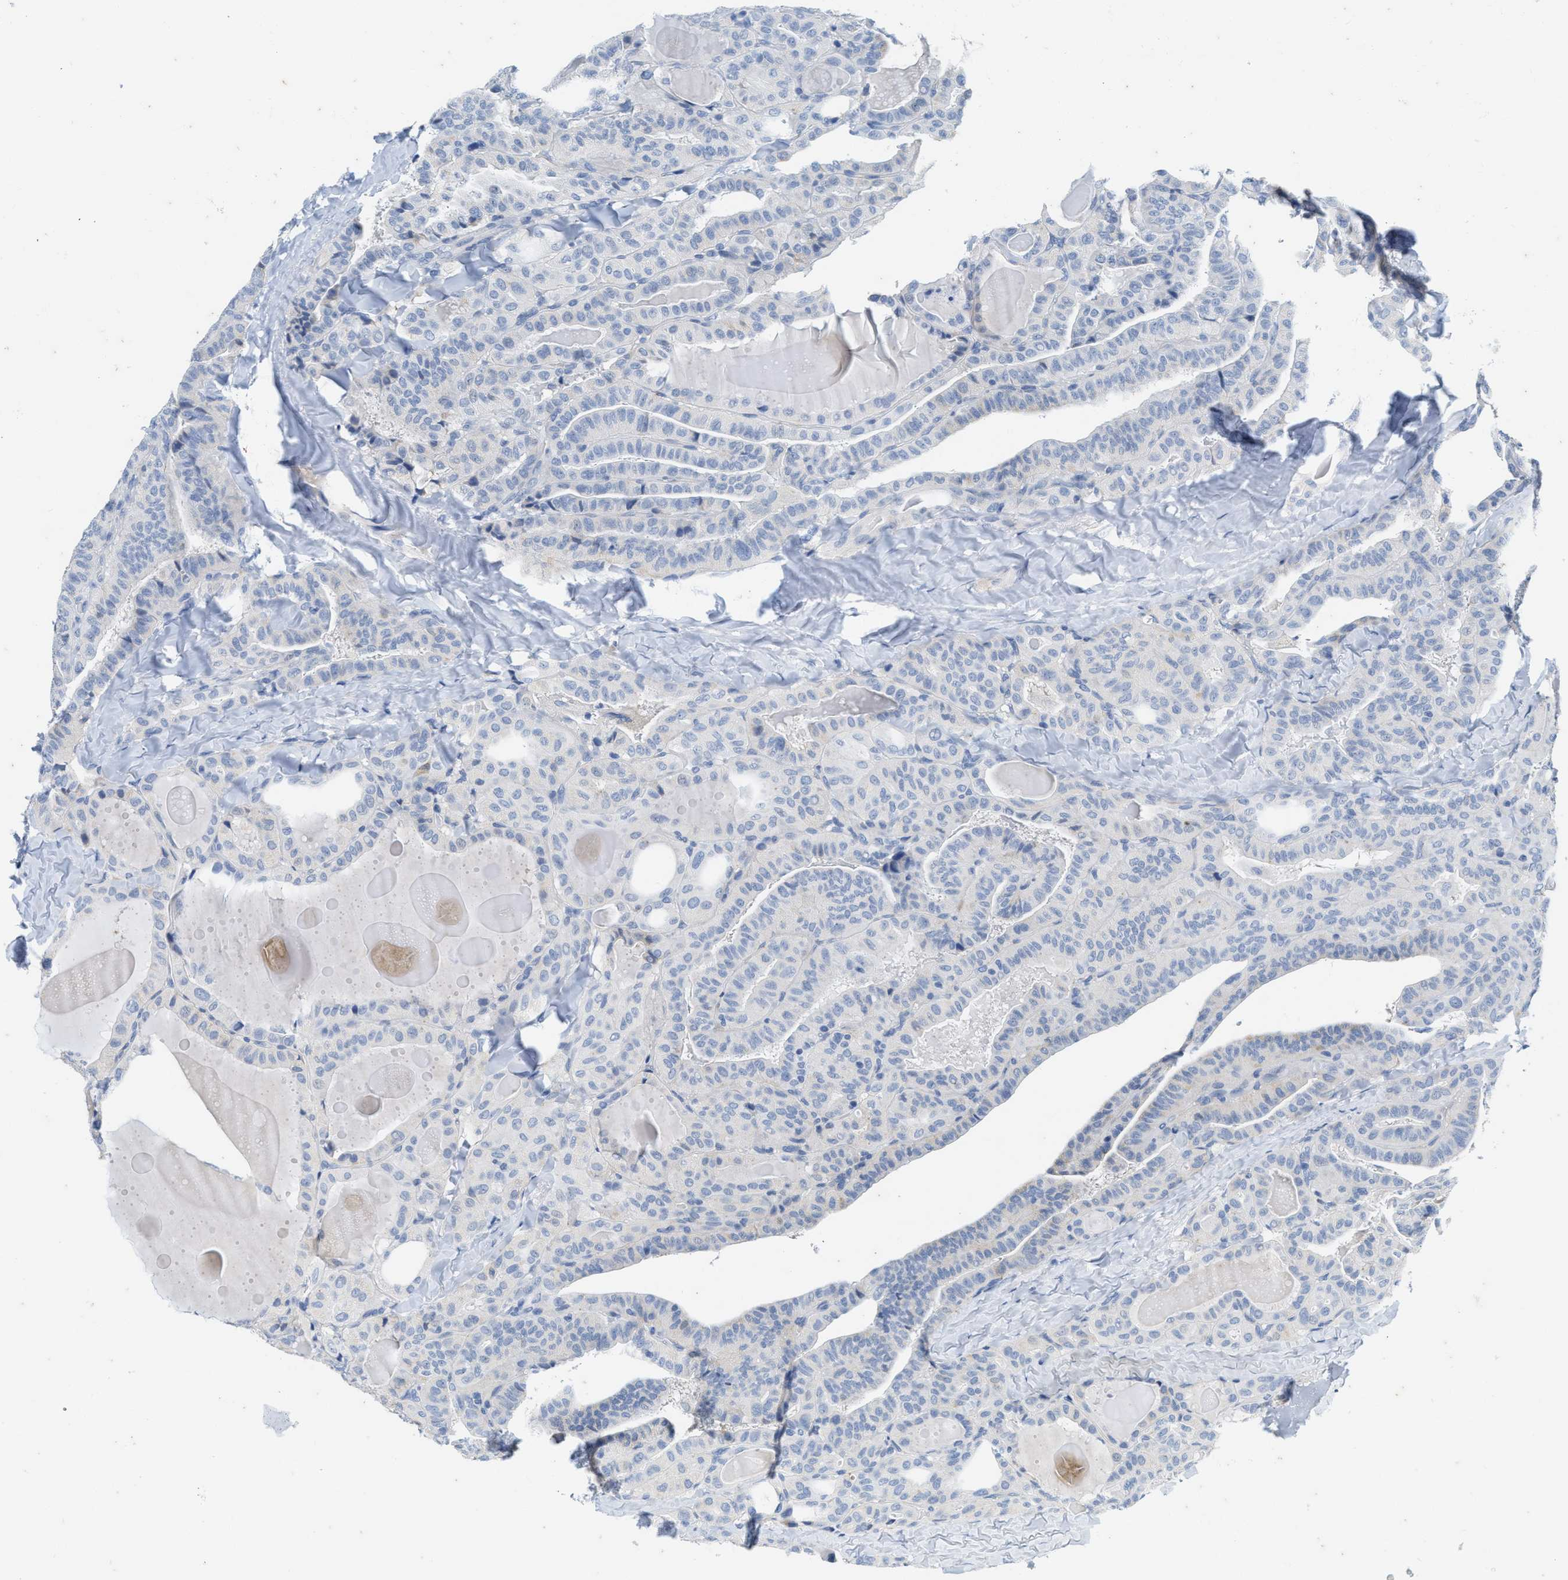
{"staining": {"intensity": "negative", "quantity": "none", "location": "none"}, "tissue": "thyroid cancer", "cell_type": "Tumor cells", "image_type": "cancer", "snomed": [{"axis": "morphology", "description": "Papillary adenocarcinoma, NOS"}, {"axis": "topography", "description": "Thyroid gland"}], "caption": "IHC of human papillary adenocarcinoma (thyroid) demonstrates no positivity in tumor cells.", "gene": "ABCB11", "patient": {"sex": "male", "age": 77}}